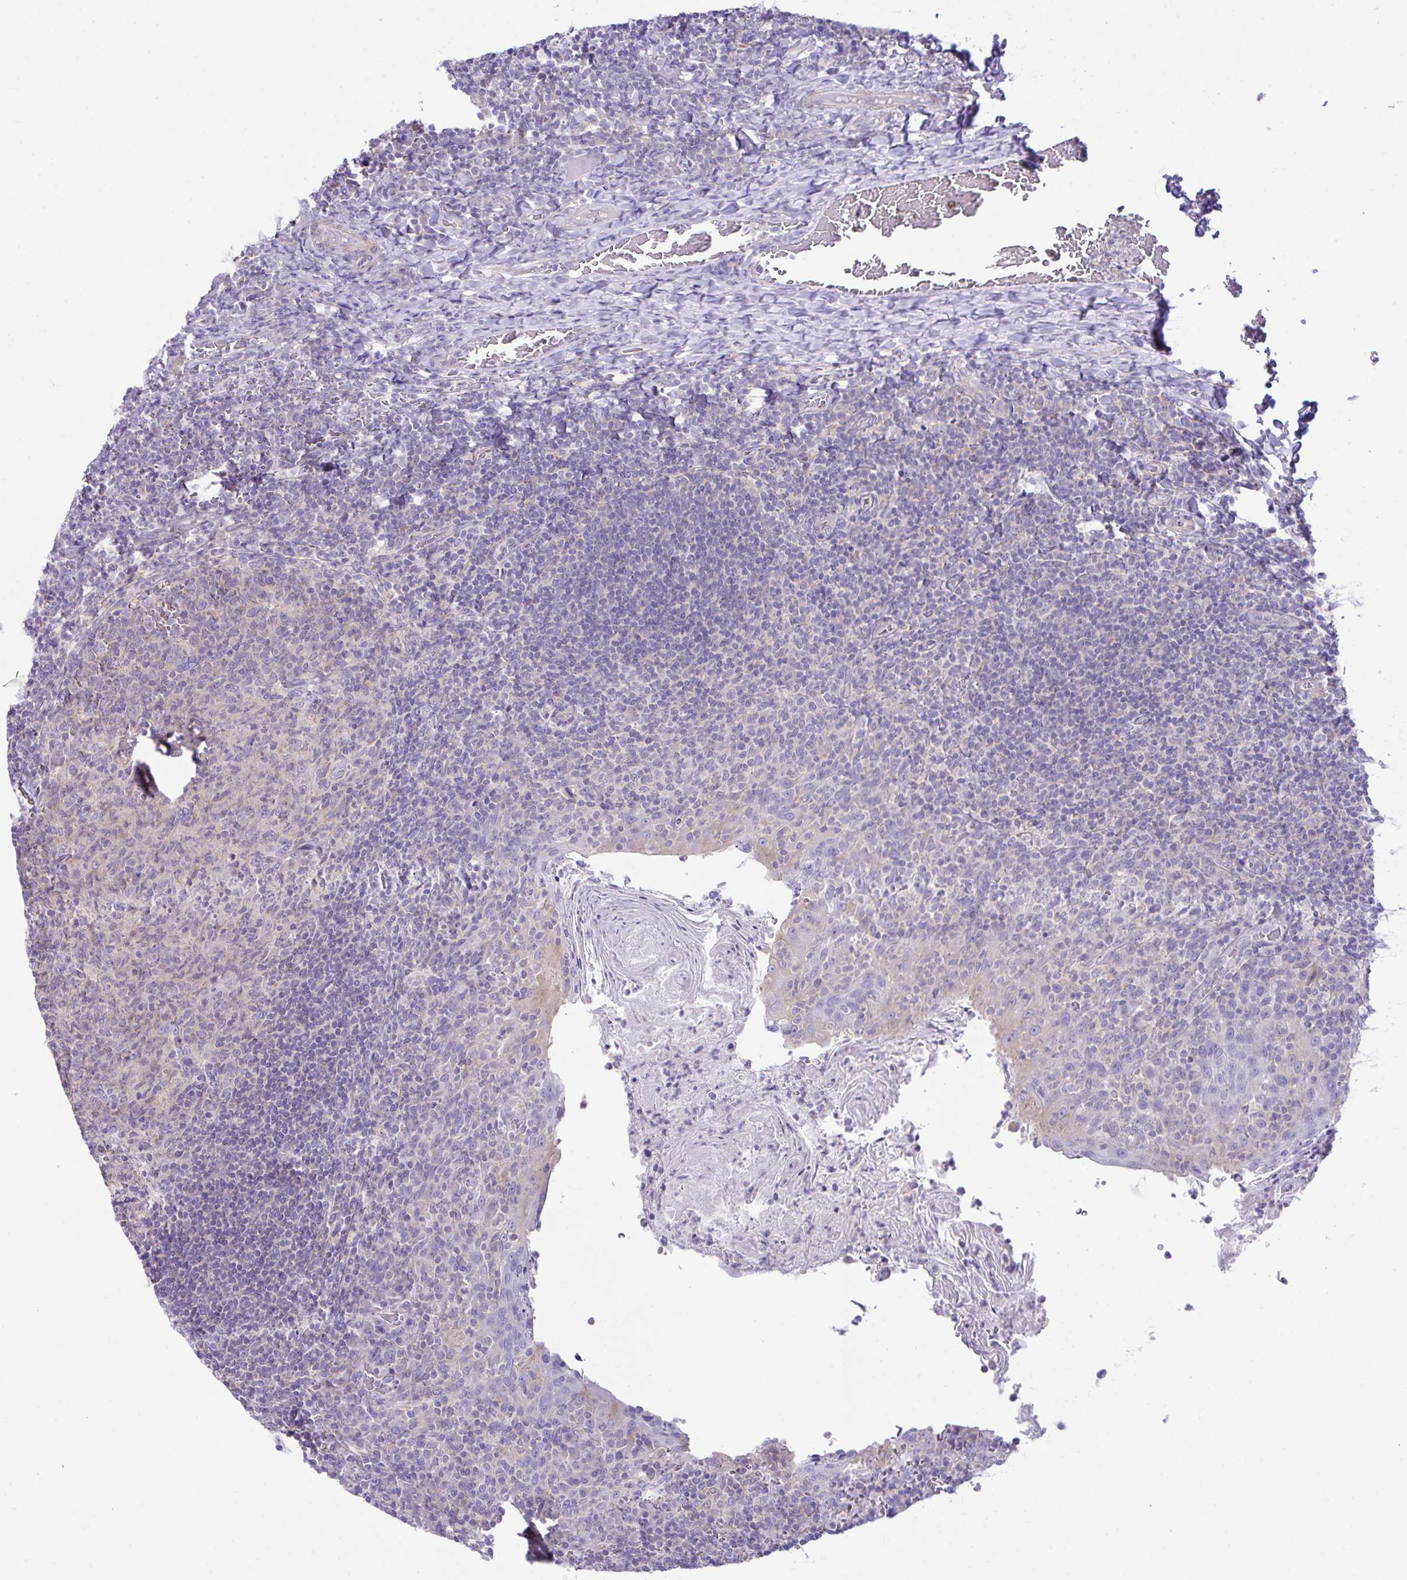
{"staining": {"intensity": "negative", "quantity": "none", "location": "none"}, "tissue": "tonsil", "cell_type": "Germinal center cells", "image_type": "normal", "snomed": [{"axis": "morphology", "description": "Normal tissue, NOS"}, {"axis": "topography", "description": "Tonsil"}], "caption": "Micrograph shows no protein expression in germinal center cells of normal tonsil.", "gene": "OR4P4", "patient": {"sex": "female", "age": 10}}